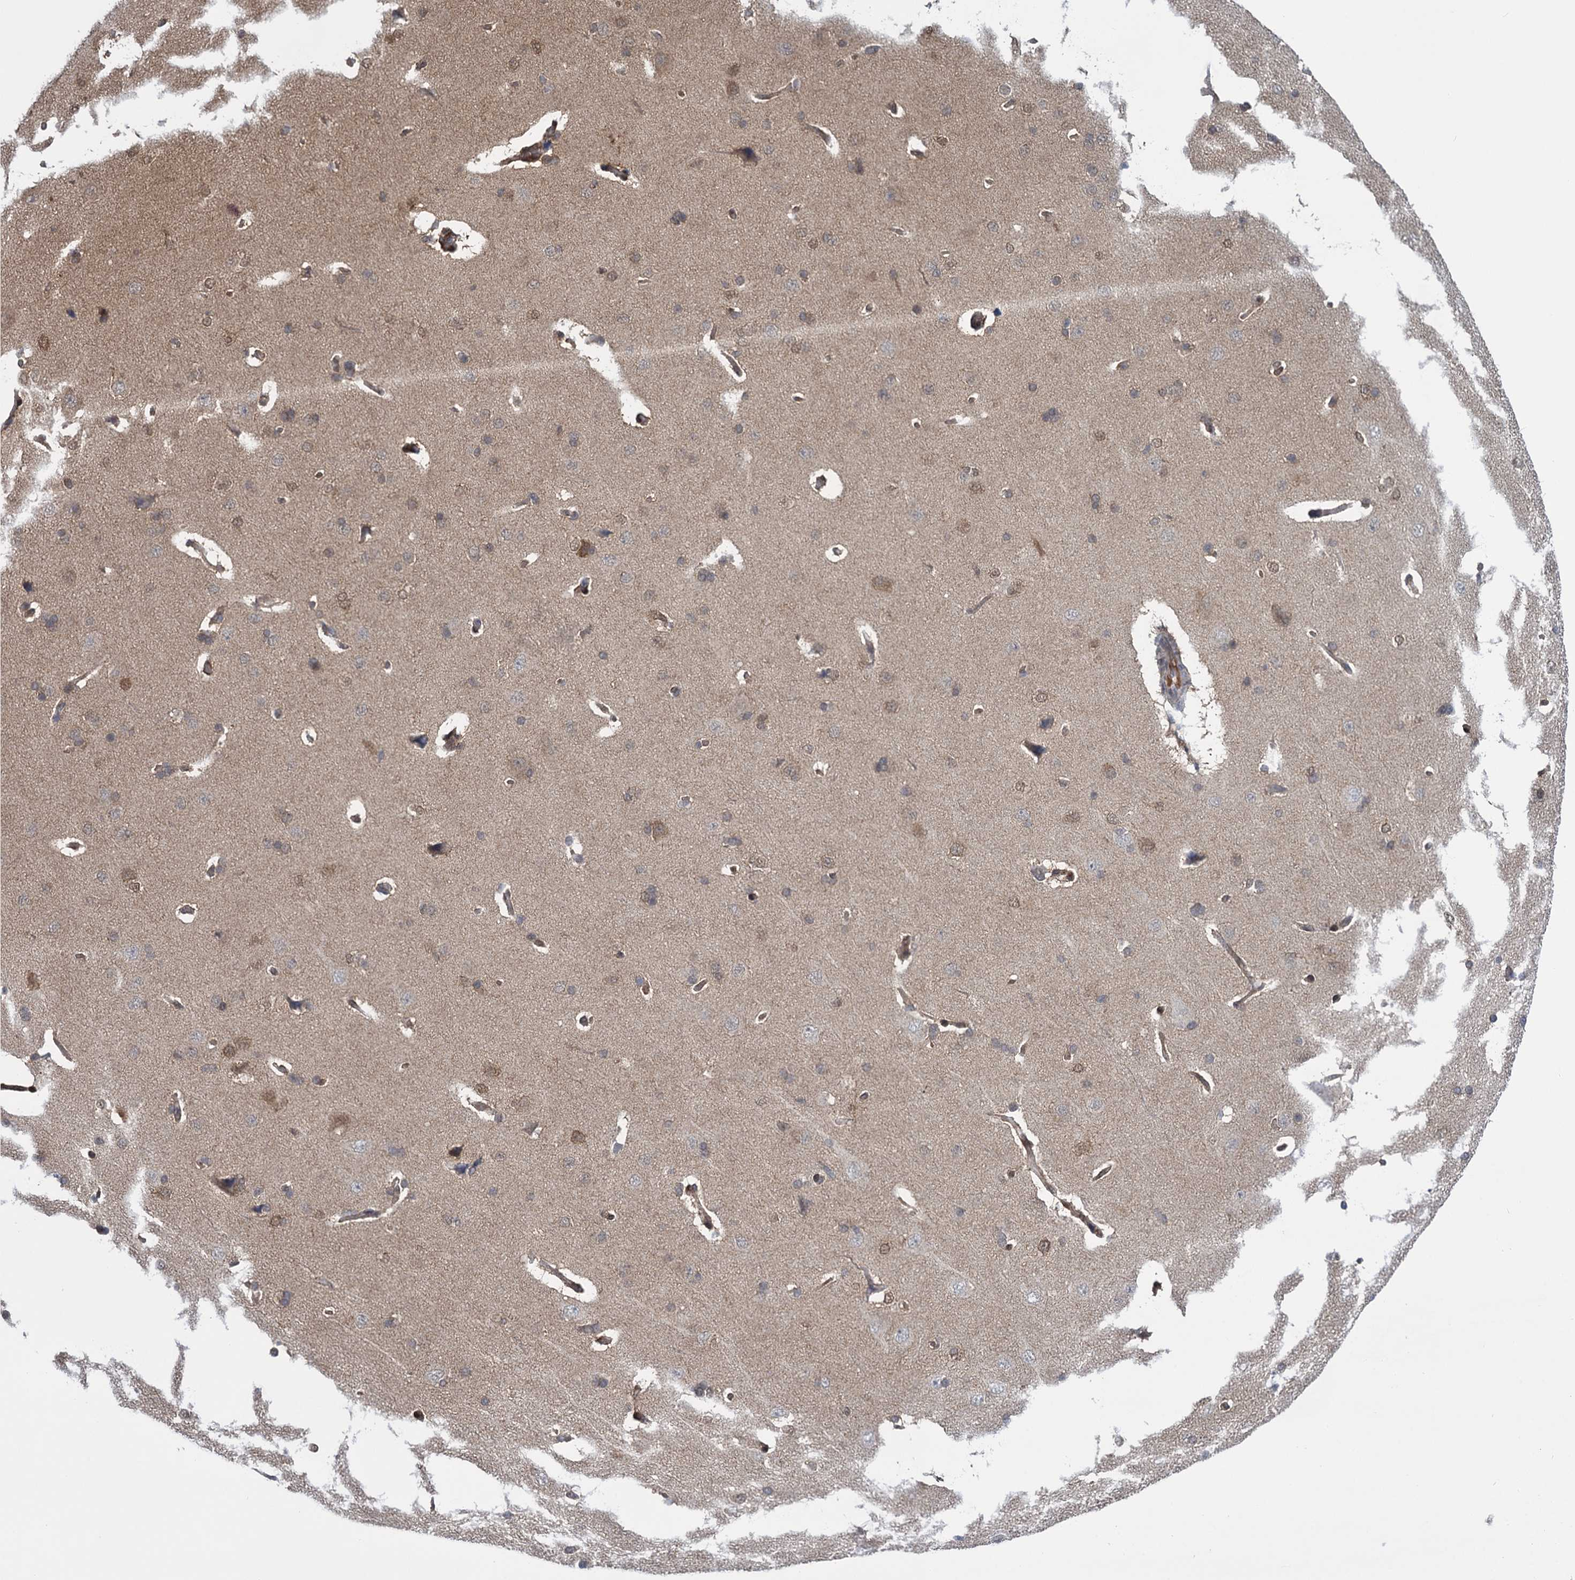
{"staining": {"intensity": "moderate", "quantity": ">75%", "location": "cytoplasmic/membranous"}, "tissue": "cerebral cortex", "cell_type": "Endothelial cells", "image_type": "normal", "snomed": [{"axis": "morphology", "description": "Normal tissue, NOS"}, {"axis": "topography", "description": "Cerebral cortex"}], "caption": "An immunohistochemistry (IHC) micrograph of benign tissue is shown. Protein staining in brown shows moderate cytoplasmic/membranous positivity in cerebral cortex within endothelial cells. Immunohistochemistry stains the protein in brown and the nuclei are stained blue.", "gene": "GLO1", "patient": {"sex": "male", "age": 62}}